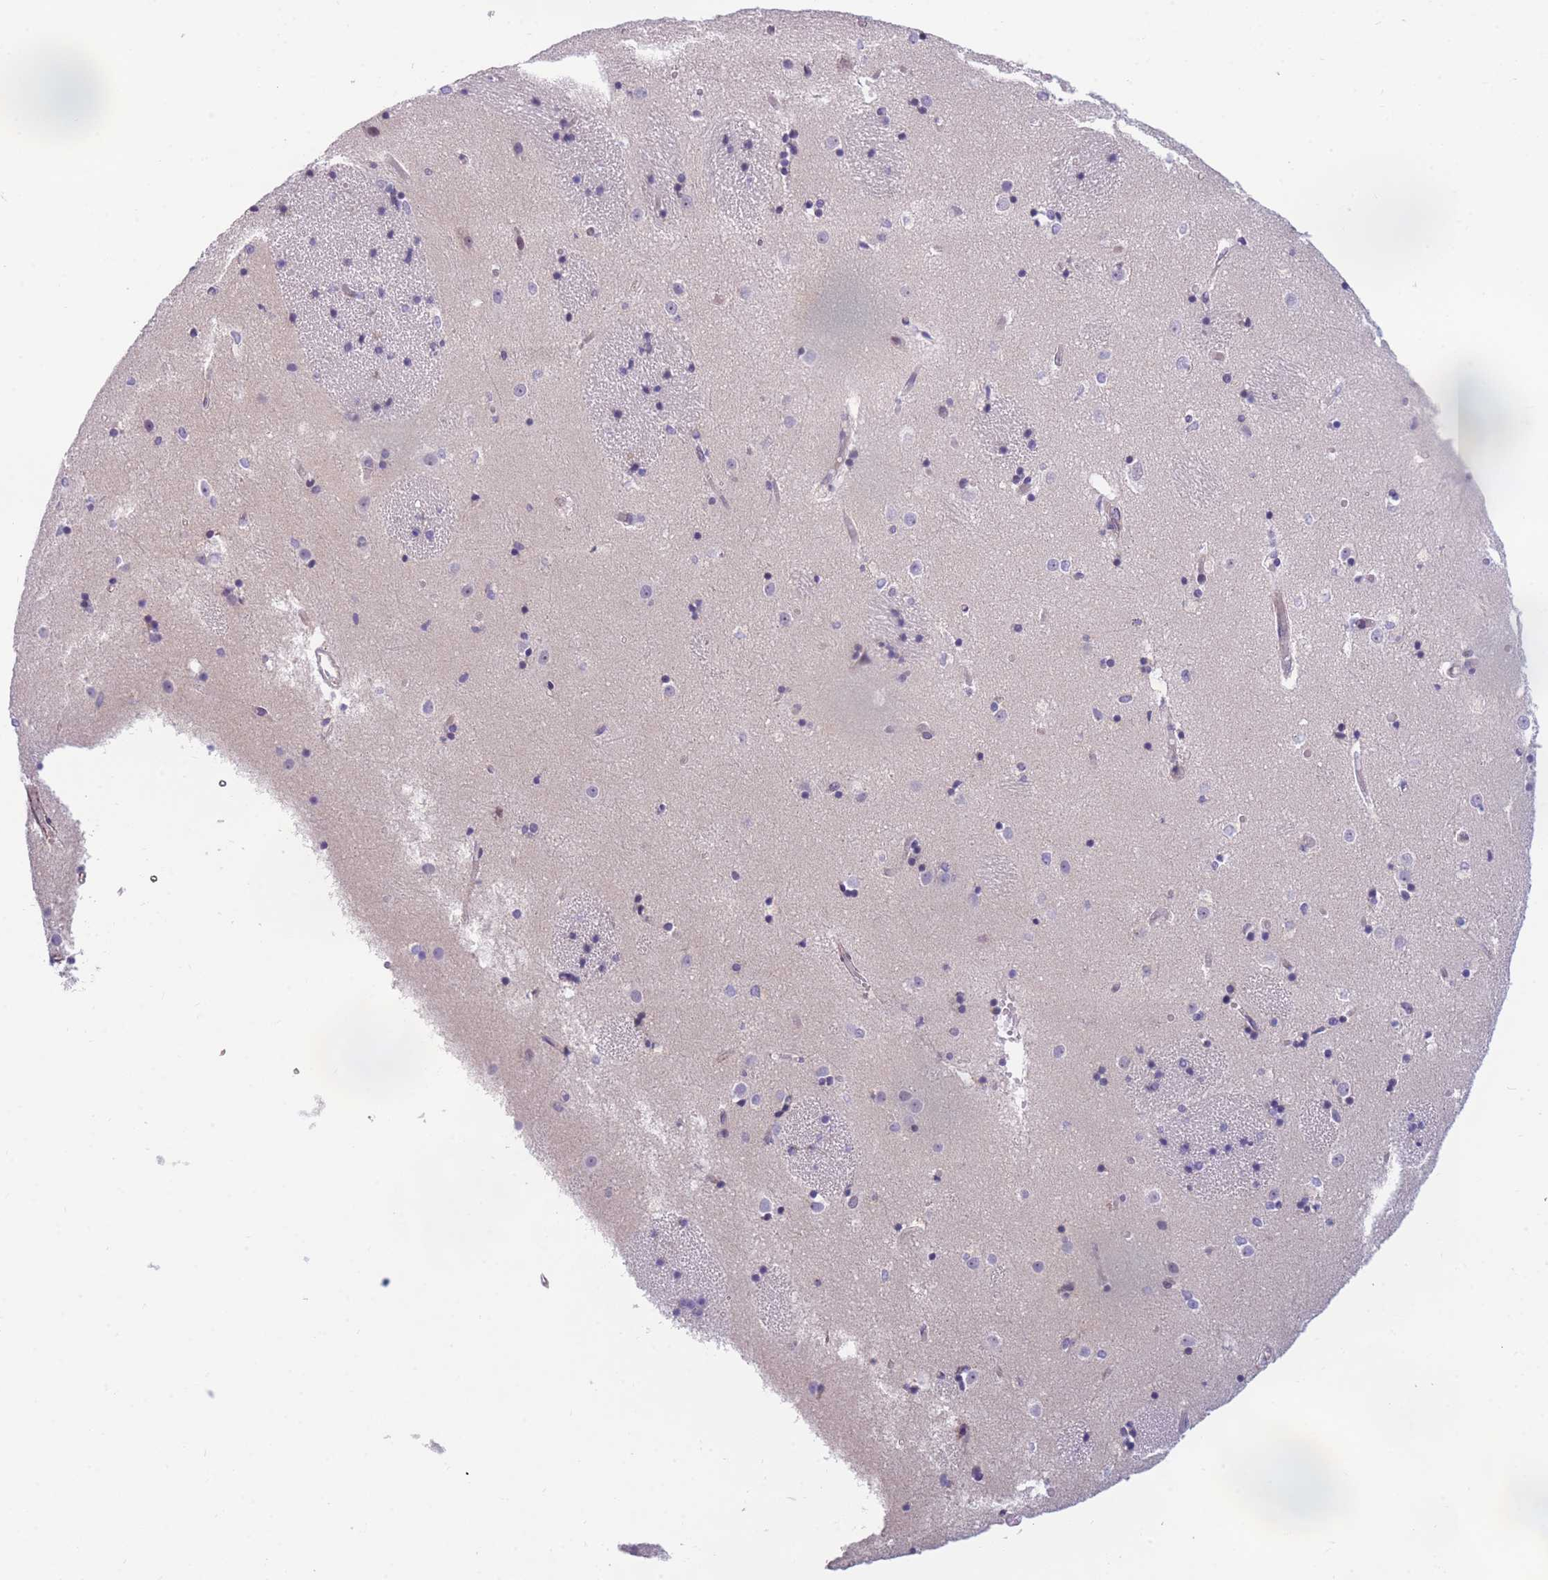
{"staining": {"intensity": "negative", "quantity": "none", "location": "none"}, "tissue": "caudate", "cell_type": "Glial cells", "image_type": "normal", "snomed": [{"axis": "morphology", "description": "Normal tissue, NOS"}, {"axis": "topography", "description": "Lateral ventricle wall"}], "caption": "IHC photomicrograph of normal caudate: caudate stained with DAB (3,3'-diaminobenzidine) displays no significant protein staining in glial cells. (DAB immunohistochemistry (IHC) visualized using brightfield microscopy, high magnification).", "gene": "DDX49", "patient": {"sex": "female", "age": 52}}